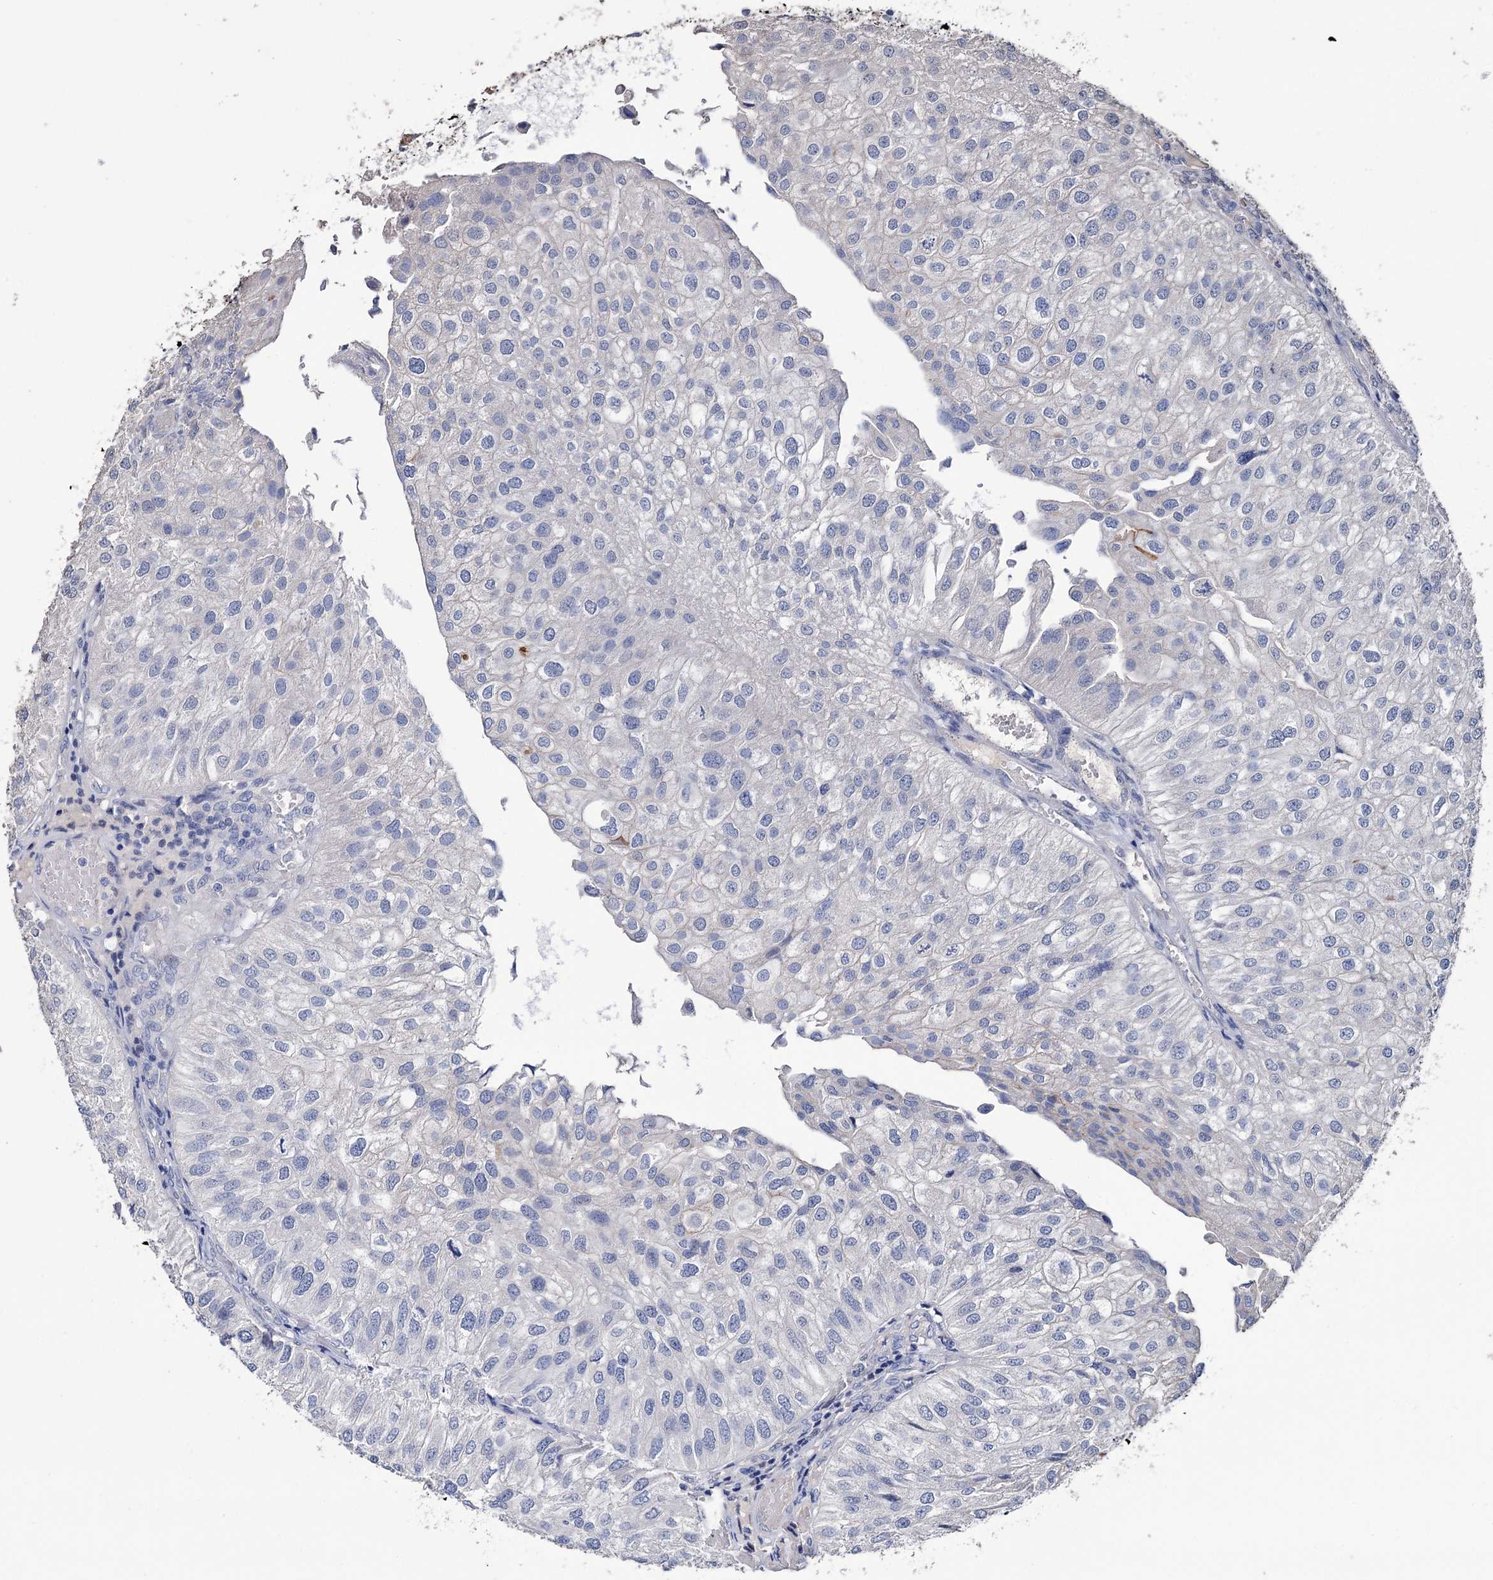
{"staining": {"intensity": "negative", "quantity": "none", "location": "none"}, "tissue": "urothelial cancer", "cell_type": "Tumor cells", "image_type": "cancer", "snomed": [{"axis": "morphology", "description": "Urothelial carcinoma, Low grade"}, {"axis": "topography", "description": "Urinary bladder"}], "caption": "Tumor cells show no significant protein expression in urothelial cancer.", "gene": "EPB41L5", "patient": {"sex": "female", "age": 89}}